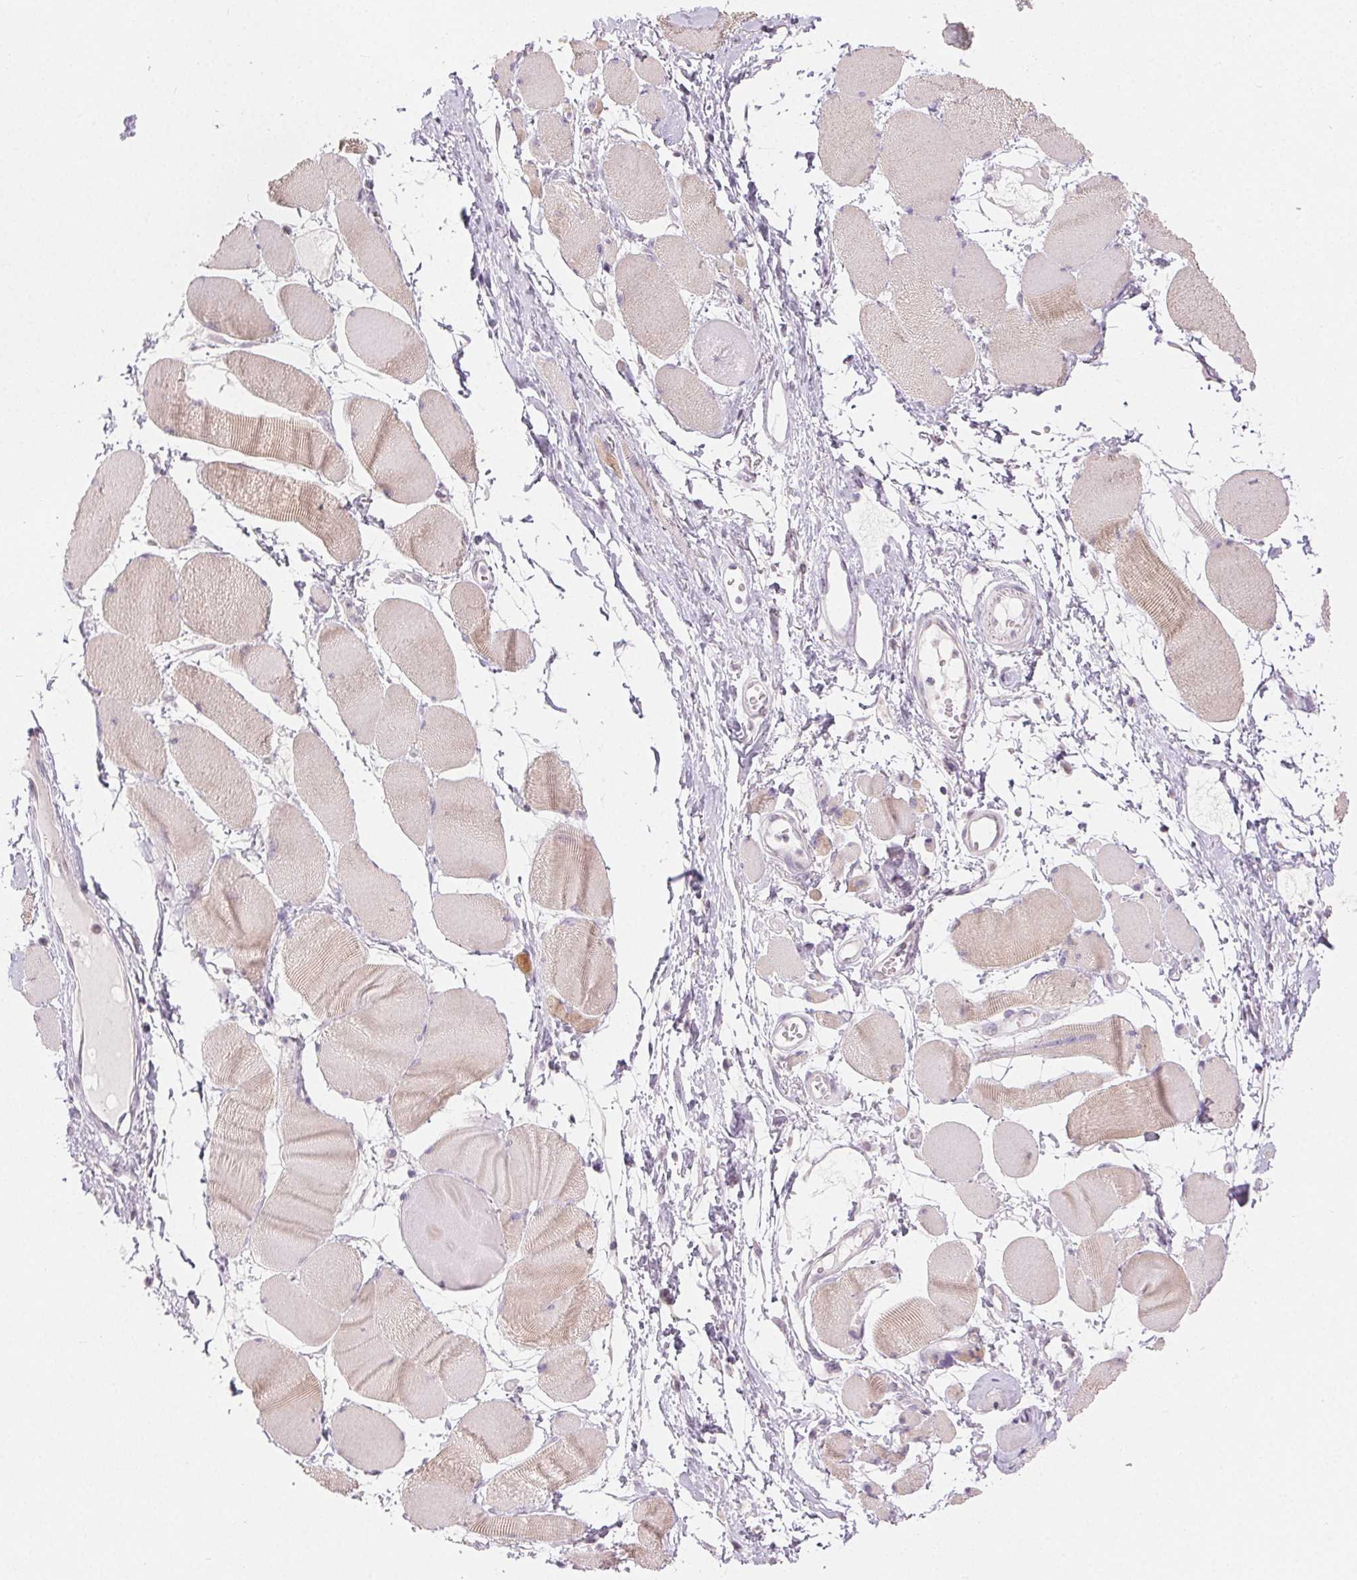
{"staining": {"intensity": "weak", "quantity": "25%-75%", "location": "cytoplasmic/membranous"}, "tissue": "skeletal muscle", "cell_type": "Myocytes", "image_type": "normal", "snomed": [{"axis": "morphology", "description": "Normal tissue, NOS"}, {"axis": "topography", "description": "Skeletal muscle"}], "caption": "IHC staining of benign skeletal muscle, which exhibits low levels of weak cytoplasmic/membranous staining in about 25%-75% of myocytes indicating weak cytoplasmic/membranous protein positivity. The staining was performed using DAB (brown) for protein detection and nuclei were counterstained in hematoxylin (blue).", "gene": "SFTPD", "patient": {"sex": "female", "age": 75}}